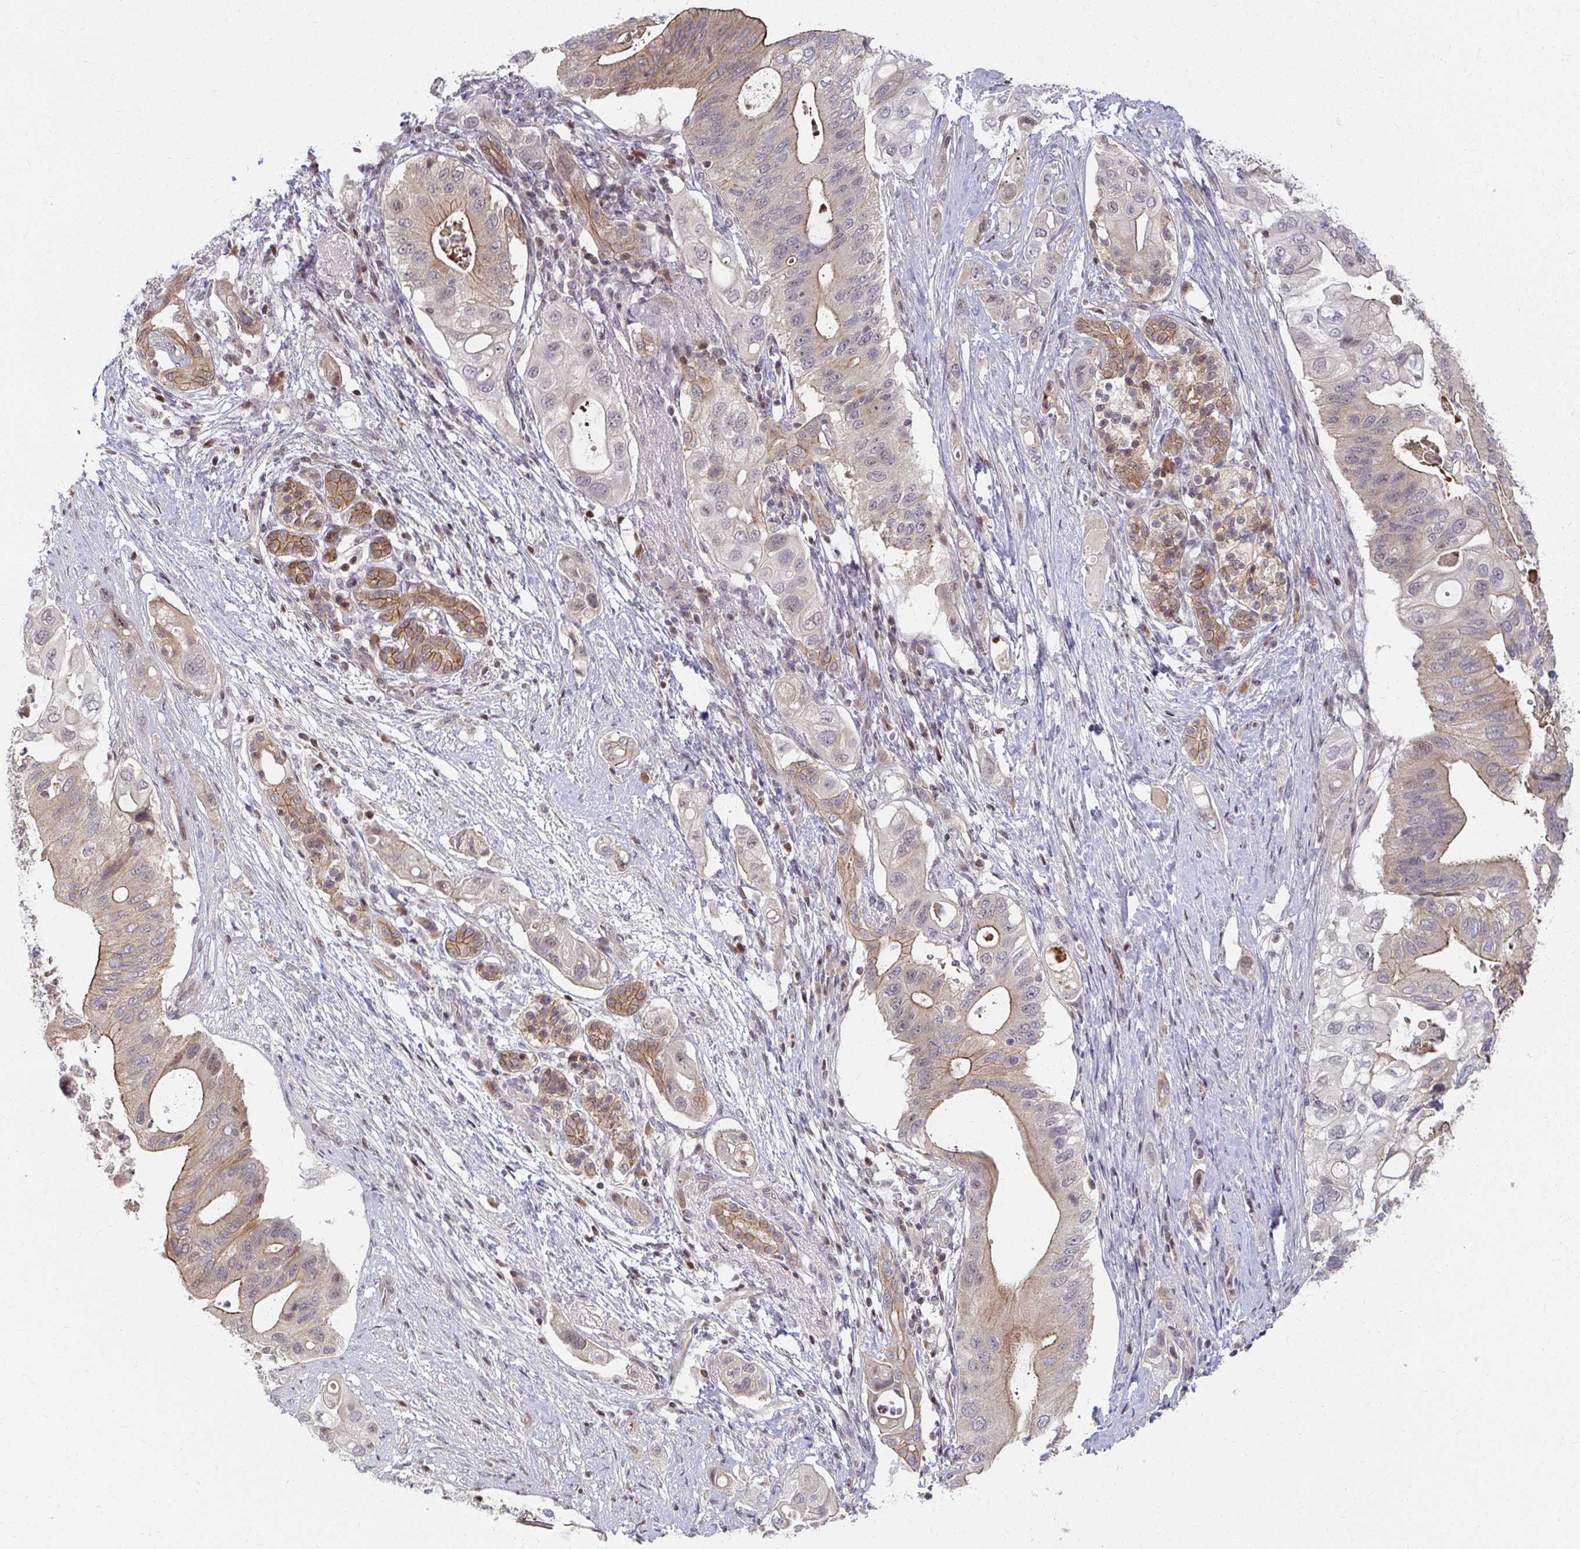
{"staining": {"intensity": "weak", "quantity": "25%-75%", "location": "cytoplasmic/membranous"}, "tissue": "pancreatic cancer", "cell_type": "Tumor cells", "image_type": "cancer", "snomed": [{"axis": "morphology", "description": "Adenocarcinoma, NOS"}, {"axis": "topography", "description": "Pancreas"}], "caption": "Human adenocarcinoma (pancreatic) stained with a brown dye reveals weak cytoplasmic/membranous positive positivity in about 25%-75% of tumor cells.", "gene": "ANK3", "patient": {"sex": "female", "age": 72}}